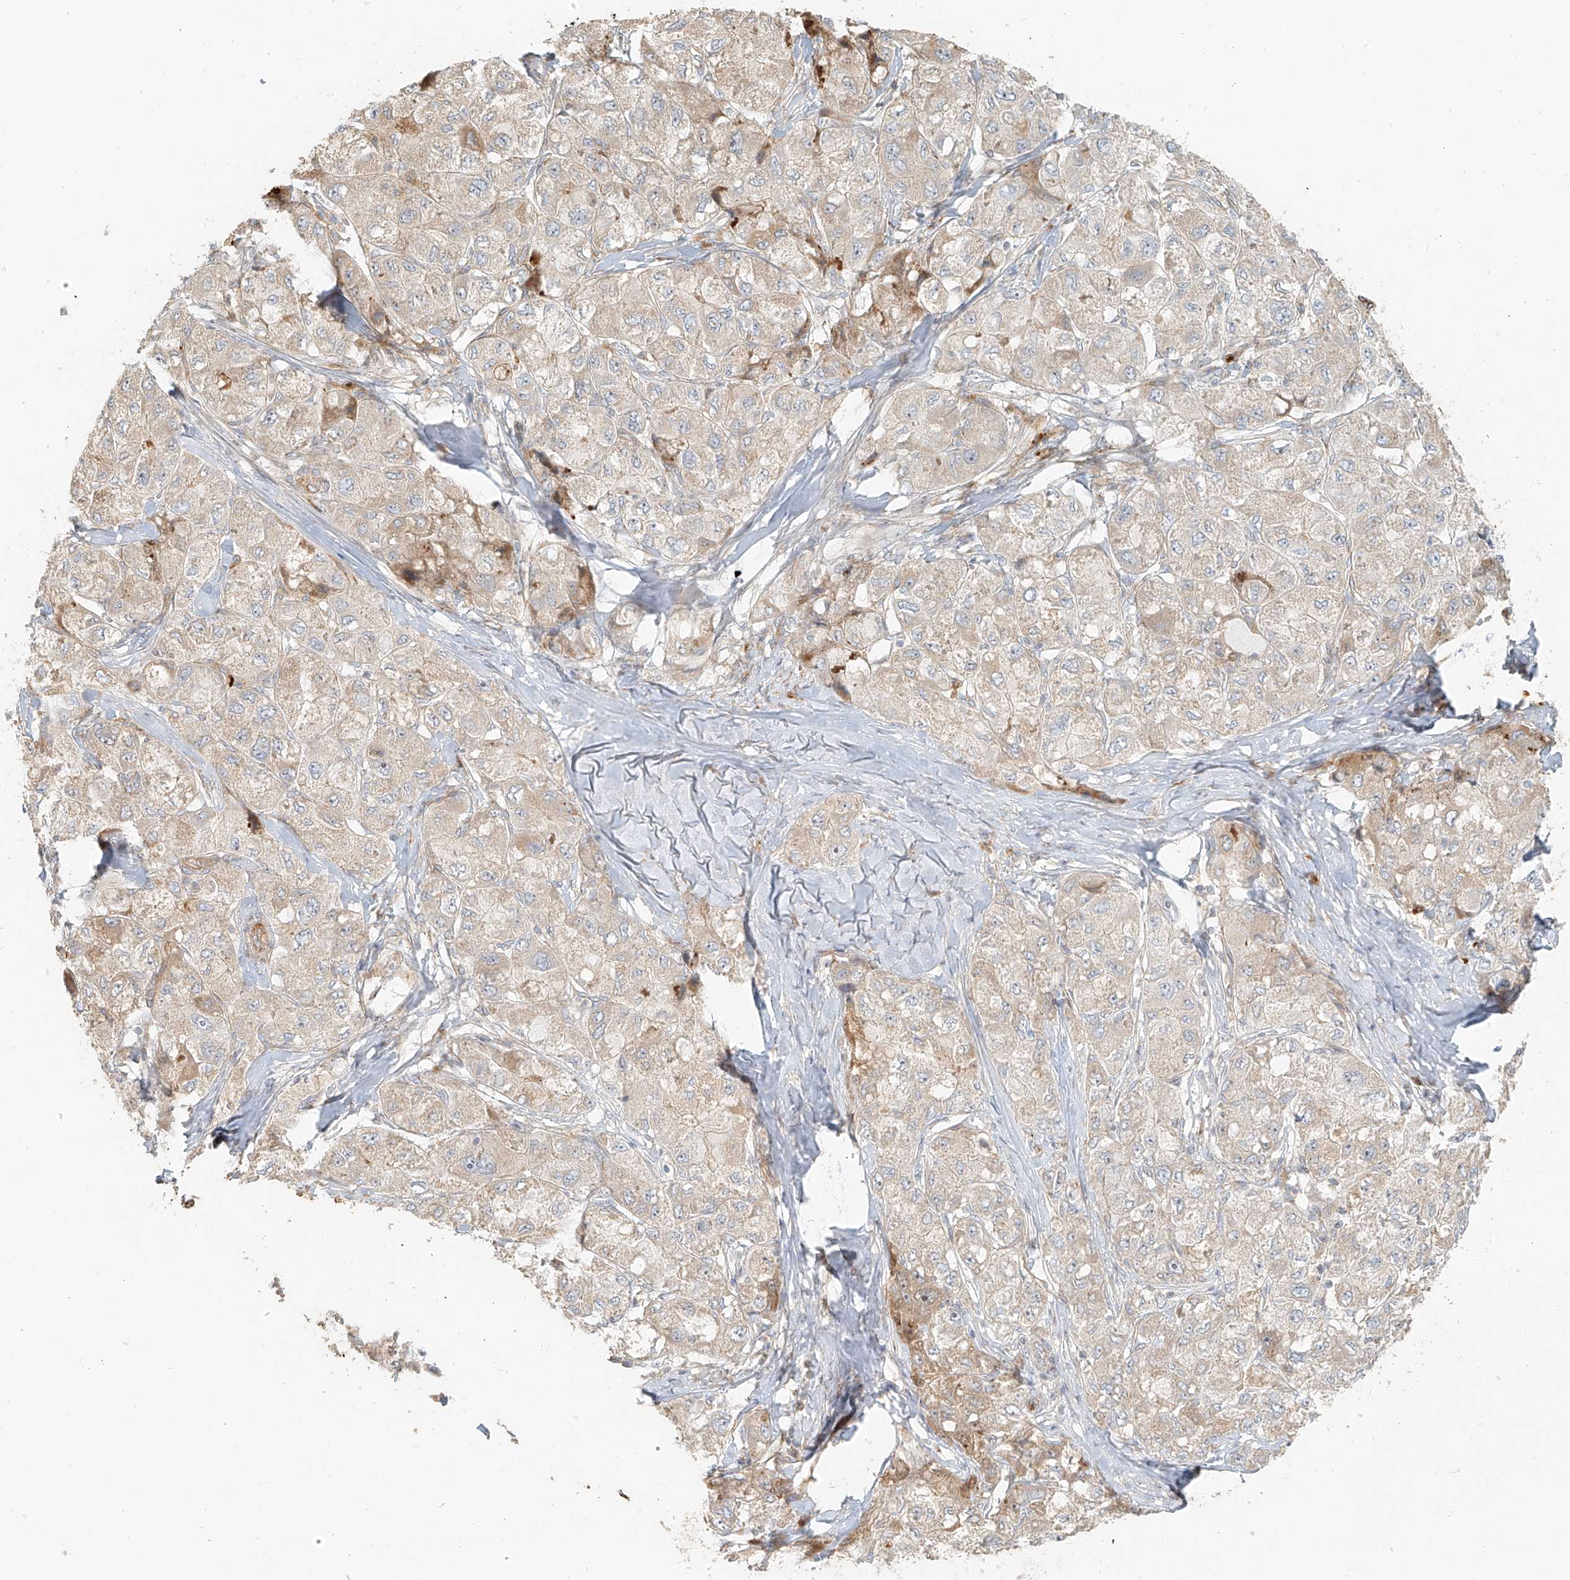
{"staining": {"intensity": "weak", "quantity": "<25%", "location": "cytoplasmic/membranous"}, "tissue": "liver cancer", "cell_type": "Tumor cells", "image_type": "cancer", "snomed": [{"axis": "morphology", "description": "Carcinoma, Hepatocellular, NOS"}, {"axis": "topography", "description": "Liver"}], "caption": "IHC micrograph of human liver cancer stained for a protein (brown), which demonstrates no staining in tumor cells. (DAB (3,3'-diaminobenzidine) immunohistochemistry (IHC), high magnification).", "gene": "MIPEP", "patient": {"sex": "male", "age": 80}}